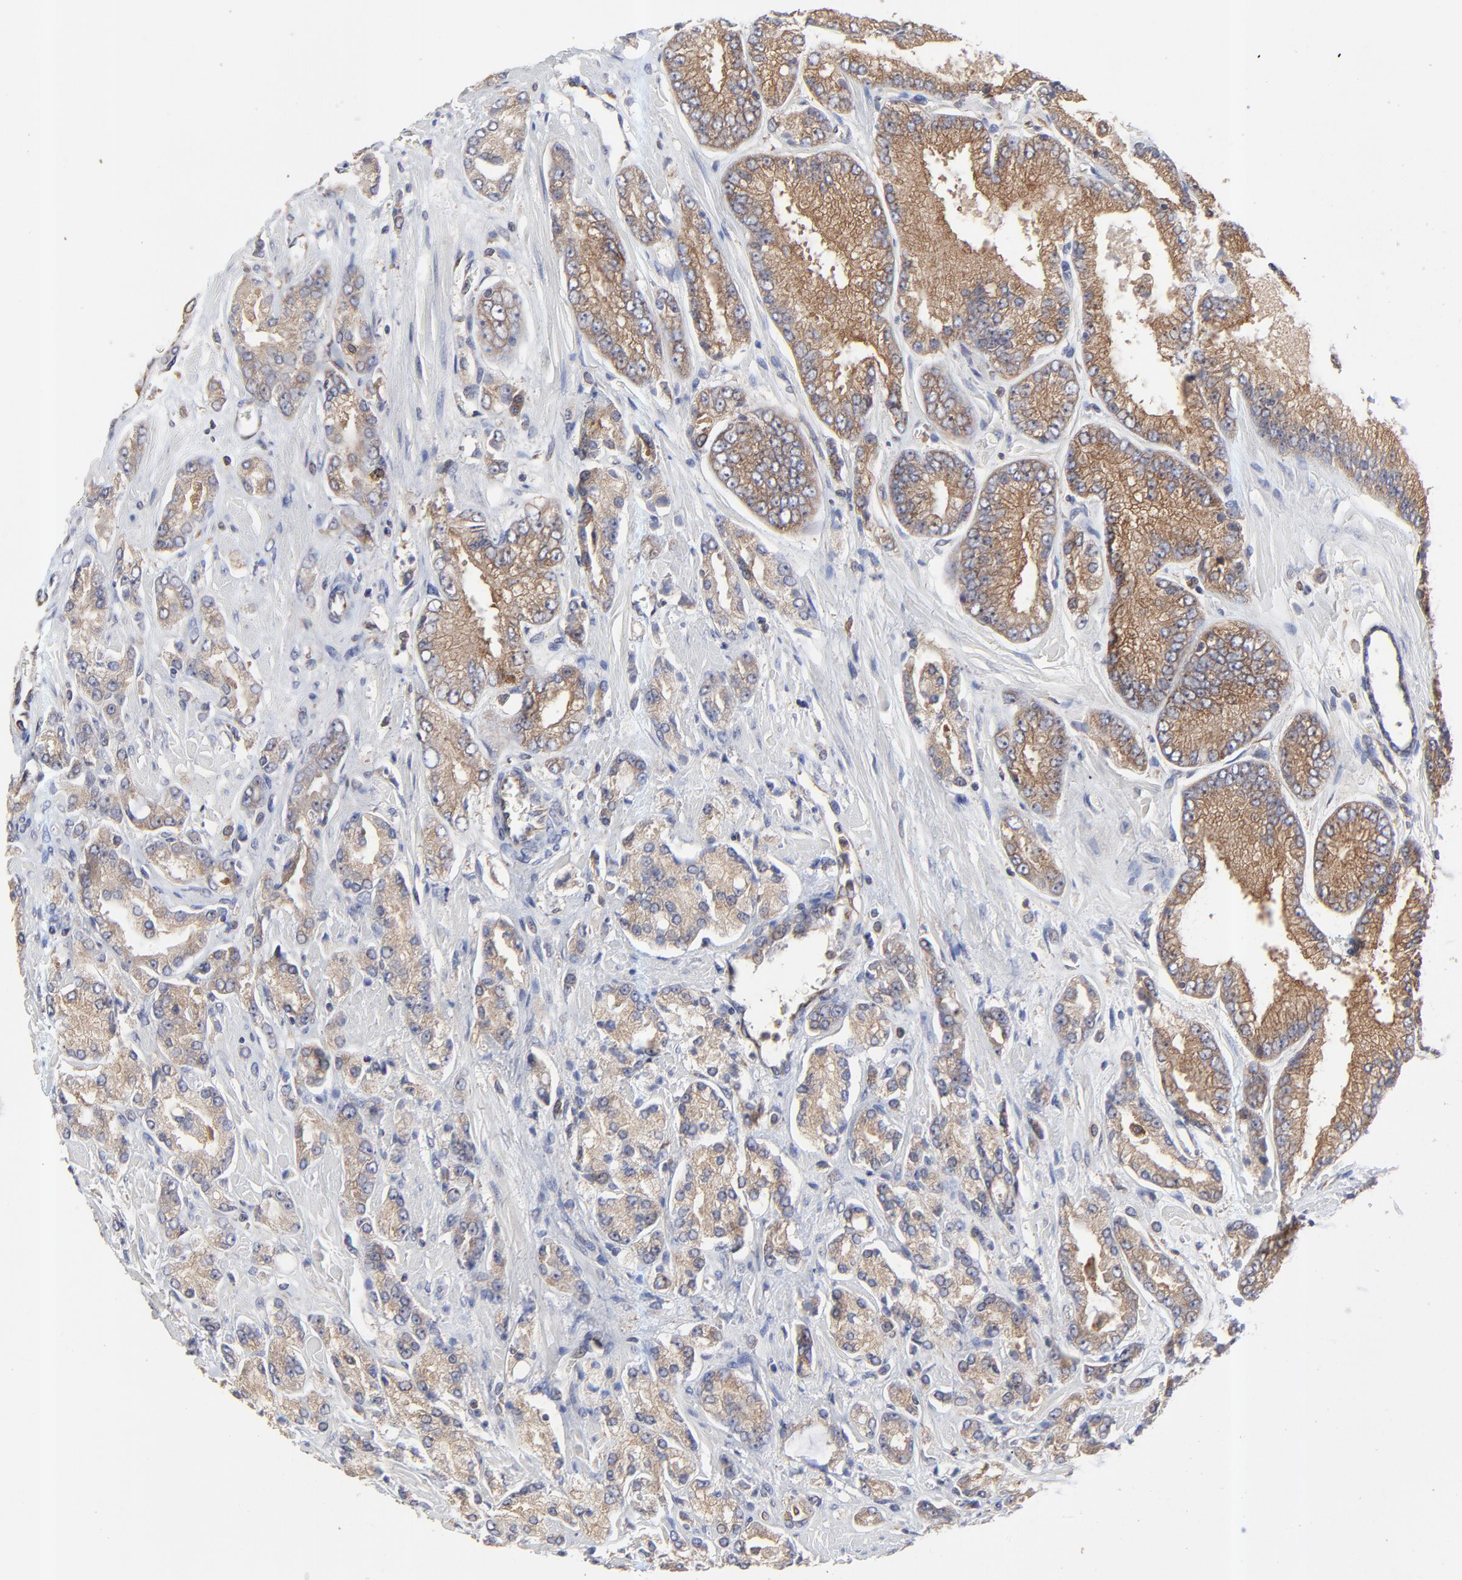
{"staining": {"intensity": "moderate", "quantity": ">75%", "location": "cytoplasmic/membranous"}, "tissue": "prostate cancer", "cell_type": "Tumor cells", "image_type": "cancer", "snomed": [{"axis": "morphology", "description": "Adenocarcinoma, High grade"}, {"axis": "topography", "description": "Prostate"}], "caption": "Tumor cells reveal medium levels of moderate cytoplasmic/membranous expression in about >75% of cells in human prostate cancer (high-grade adenocarcinoma).", "gene": "RAB9A", "patient": {"sex": "male", "age": 71}}